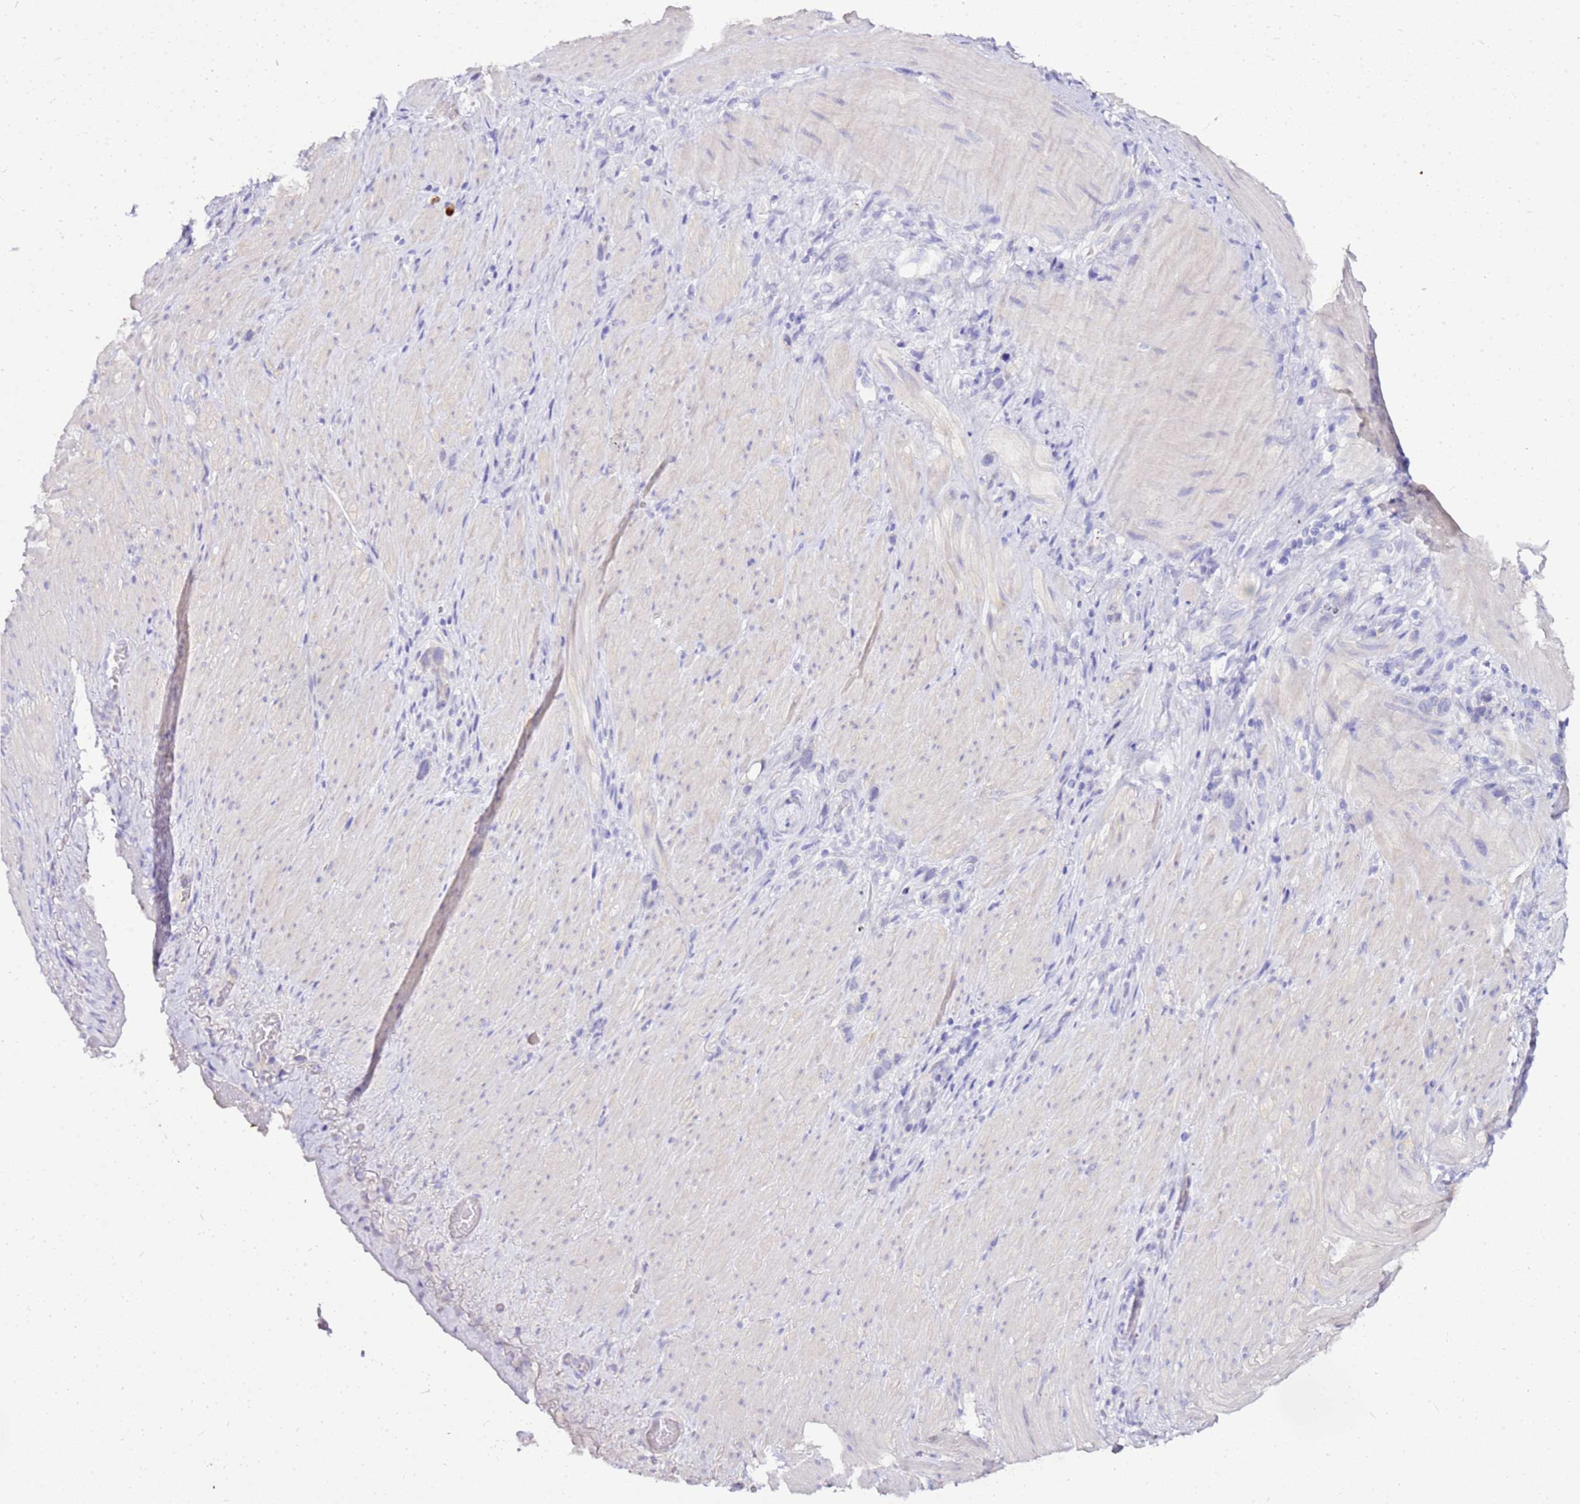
{"staining": {"intensity": "negative", "quantity": "none", "location": "none"}, "tissue": "stomach cancer", "cell_type": "Tumor cells", "image_type": "cancer", "snomed": [{"axis": "morphology", "description": "Adenocarcinoma, NOS"}, {"axis": "topography", "description": "Stomach"}], "caption": "Immunohistochemistry of human stomach cancer displays no positivity in tumor cells.", "gene": "DCDC2B", "patient": {"sex": "female", "age": 65}}